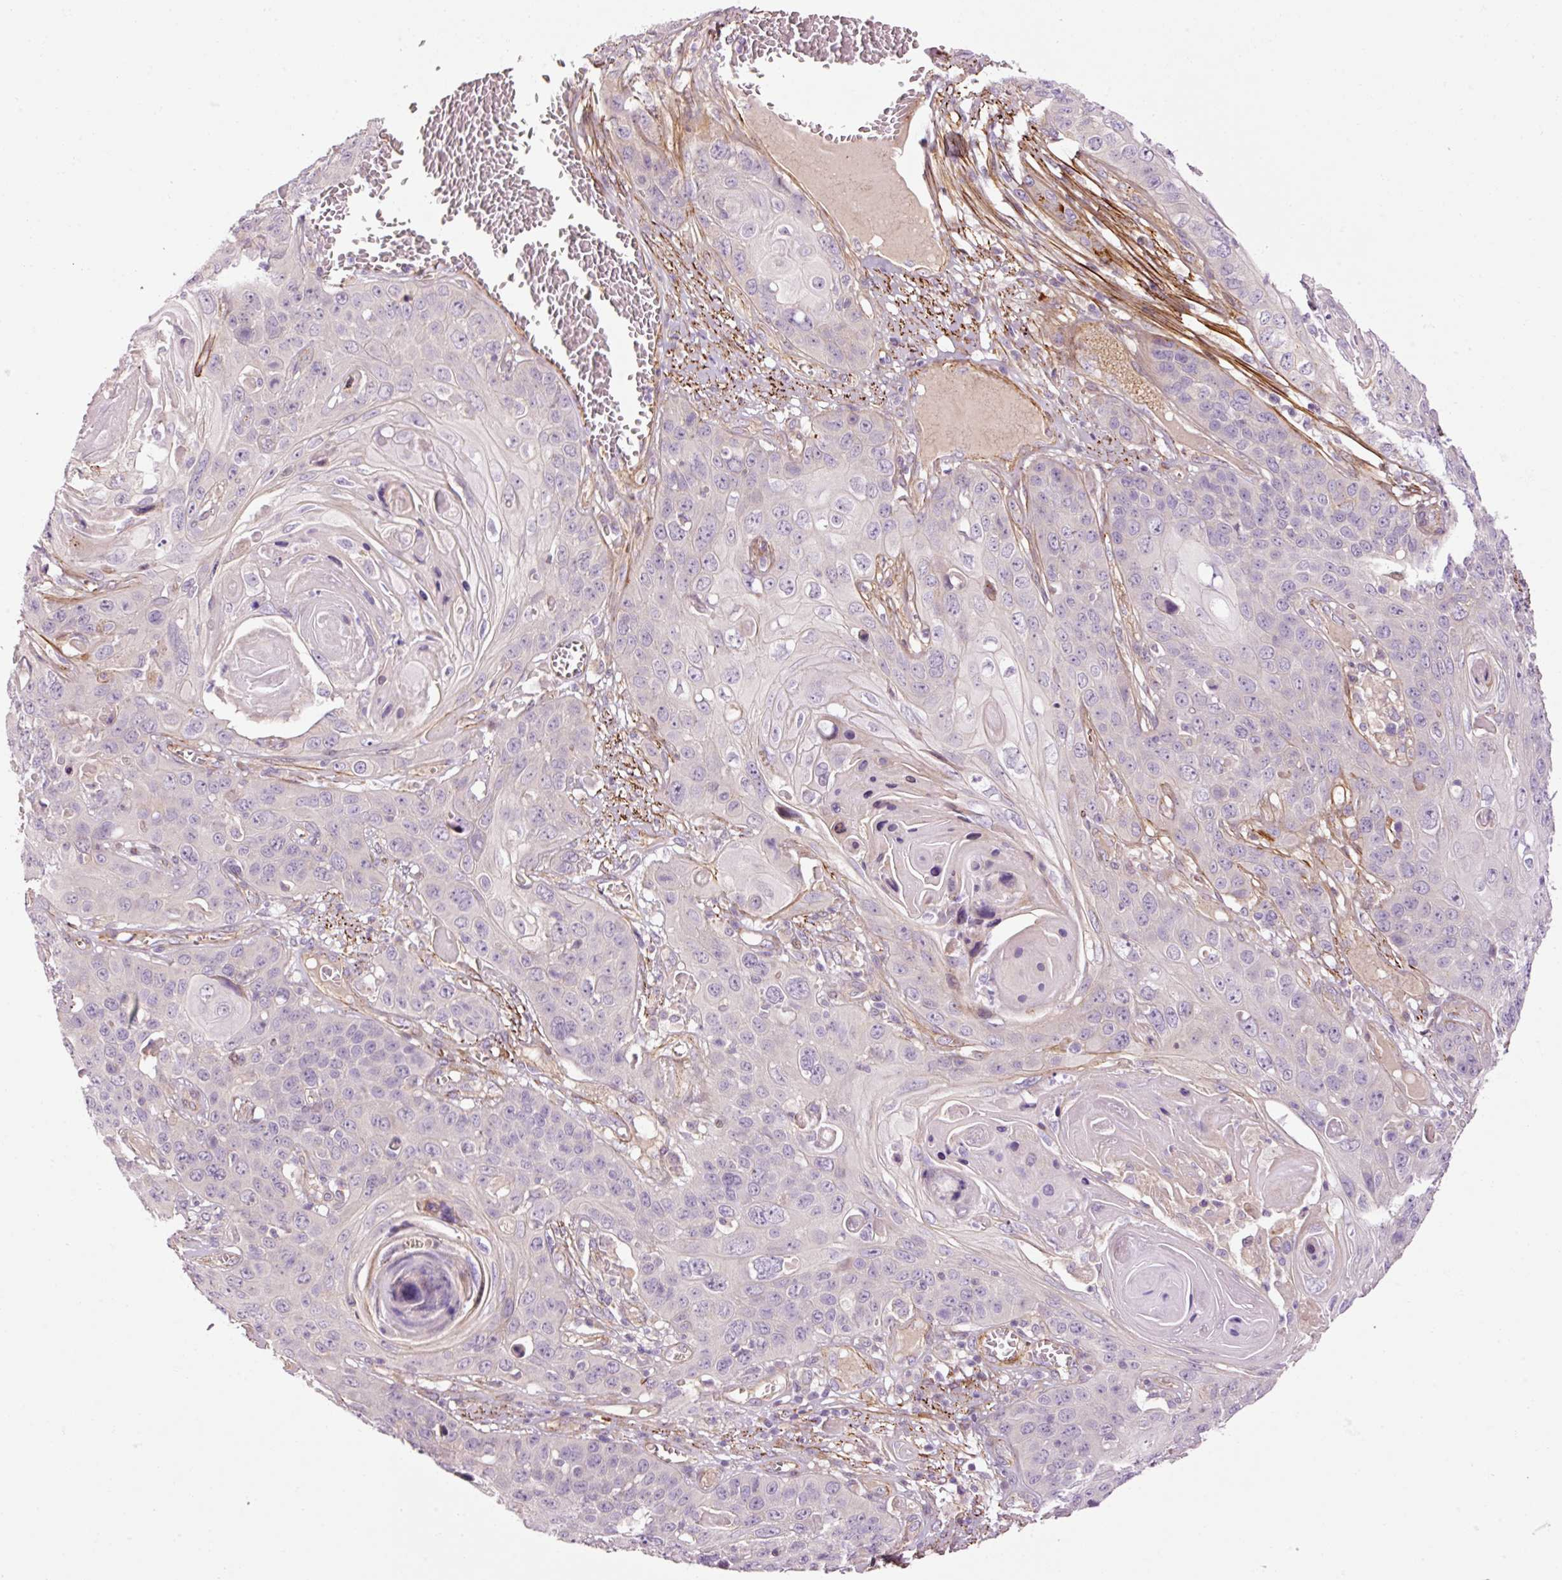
{"staining": {"intensity": "negative", "quantity": "none", "location": "none"}, "tissue": "skin cancer", "cell_type": "Tumor cells", "image_type": "cancer", "snomed": [{"axis": "morphology", "description": "Squamous cell carcinoma, NOS"}, {"axis": "topography", "description": "Skin"}], "caption": "This histopathology image is of skin squamous cell carcinoma stained with immunohistochemistry to label a protein in brown with the nuclei are counter-stained blue. There is no positivity in tumor cells.", "gene": "ANKRD20A1", "patient": {"sex": "male", "age": 55}}